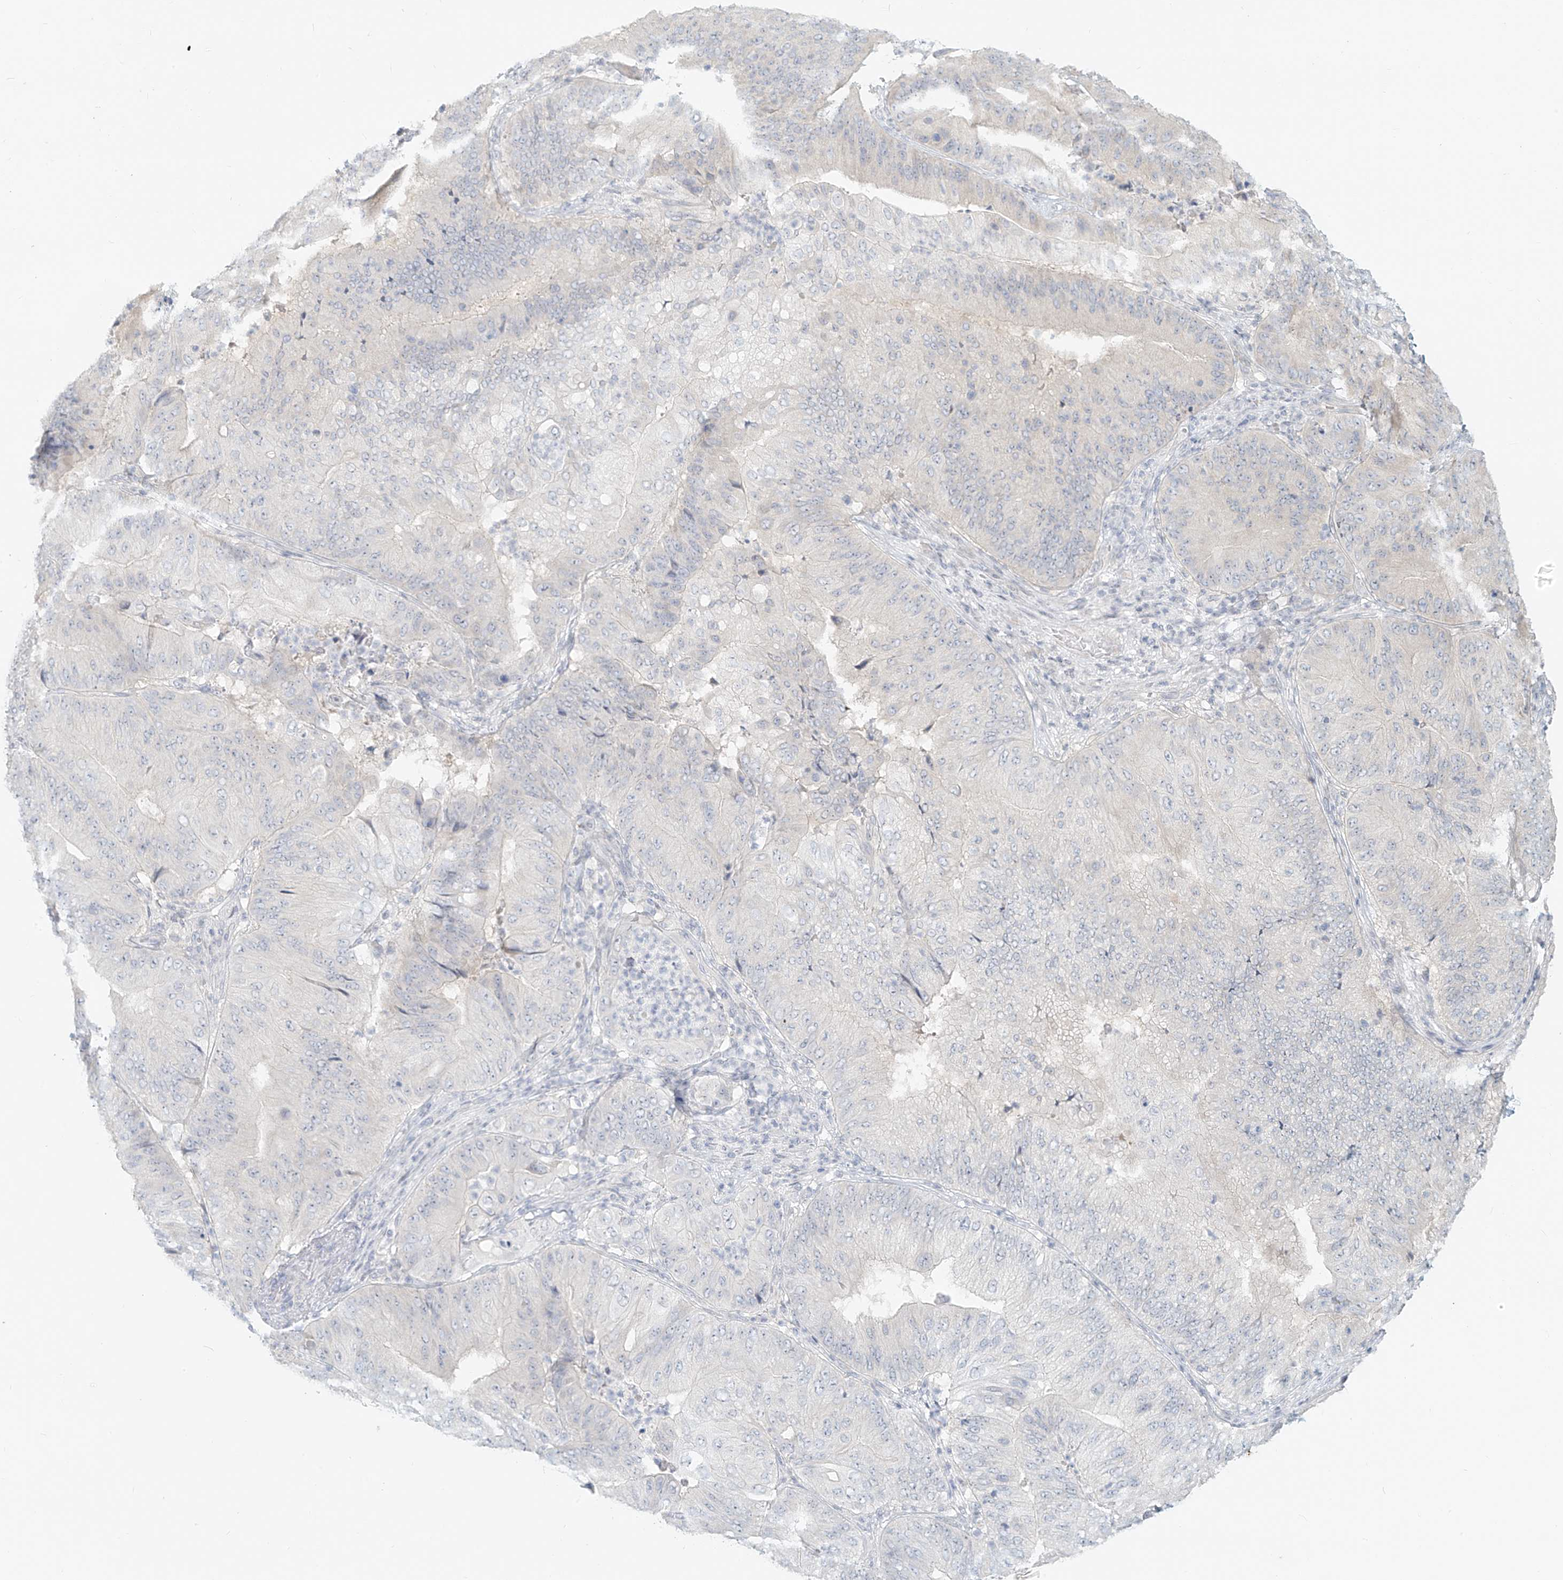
{"staining": {"intensity": "negative", "quantity": "none", "location": "none"}, "tissue": "pancreatic cancer", "cell_type": "Tumor cells", "image_type": "cancer", "snomed": [{"axis": "morphology", "description": "Adenocarcinoma, NOS"}, {"axis": "topography", "description": "Pancreas"}], "caption": "DAB immunohistochemical staining of human pancreatic cancer exhibits no significant expression in tumor cells.", "gene": "OSBPL7", "patient": {"sex": "female", "age": 77}}